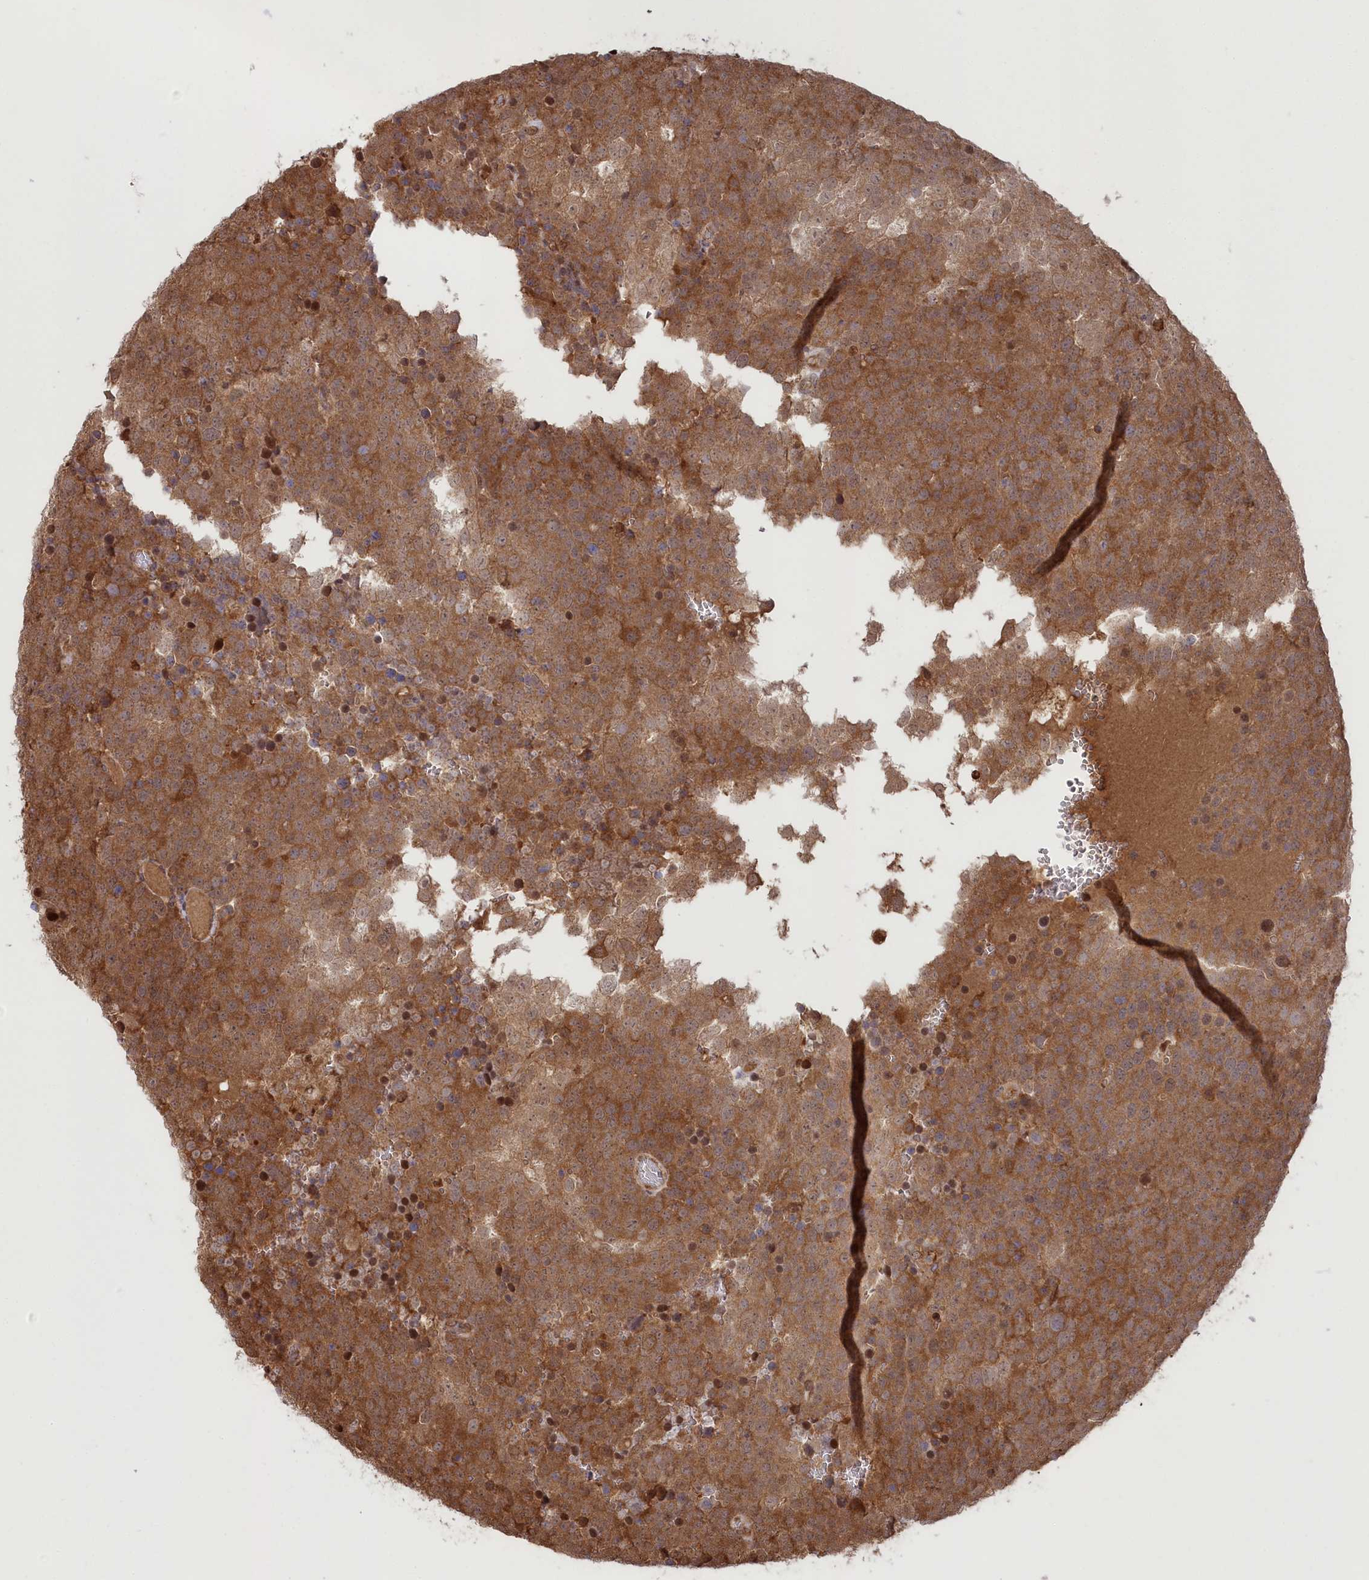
{"staining": {"intensity": "moderate", "quantity": ">75%", "location": "cytoplasmic/membranous,nuclear"}, "tissue": "testis cancer", "cell_type": "Tumor cells", "image_type": "cancer", "snomed": [{"axis": "morphology", "description": "Seminoma, NOS"}, {"axis": "topography", "description": "Testis"}], "caption": "DAB immunohistochemical staining of seminoma (testis) shows moderate cytoplasmic/membranous and nuclear protein expression in about >75% of tumor cells.", "gene": "PSMA1", "patient": {"sex": "male", "age": 71}}